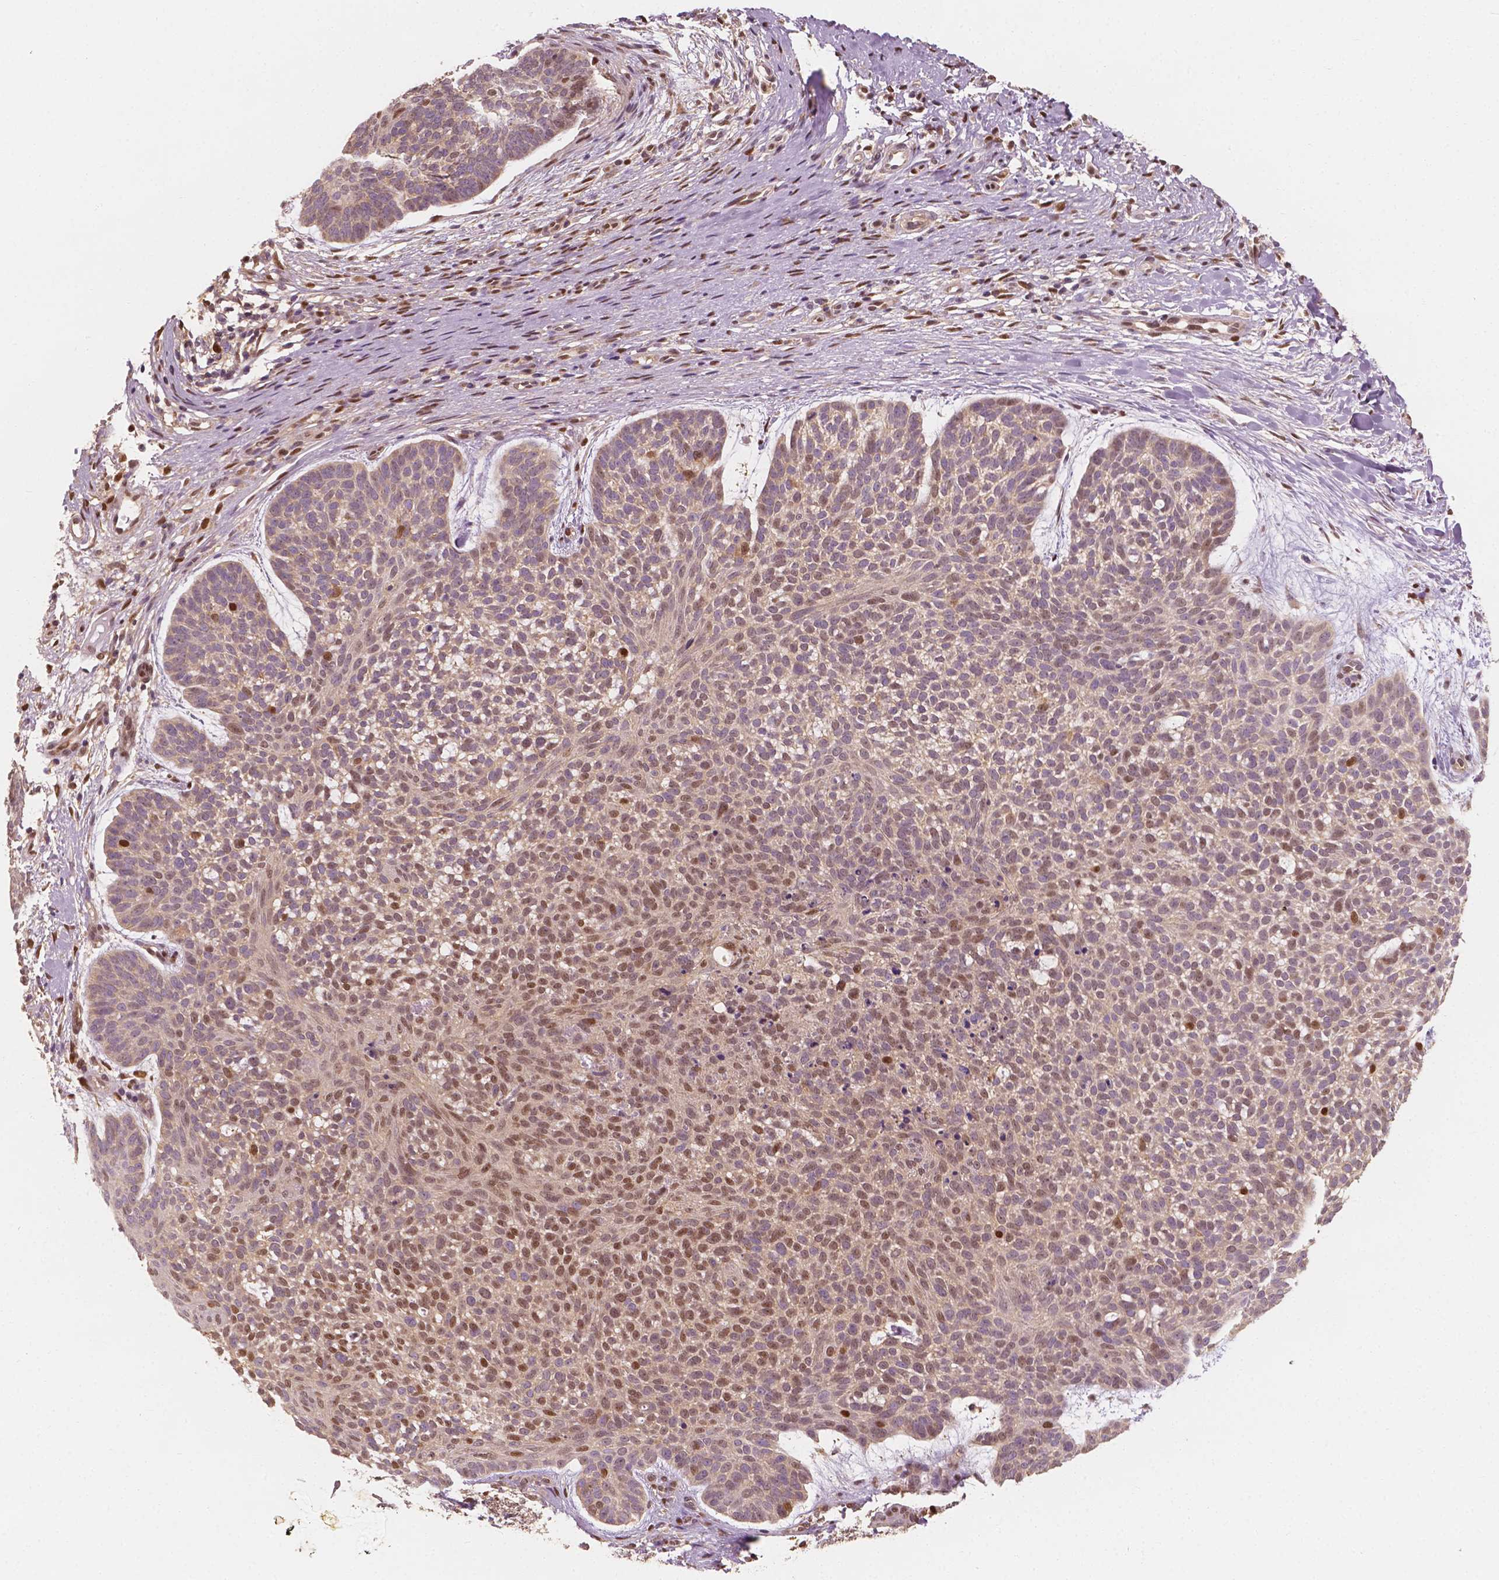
{"staining": {"intensity": "moderate", "quantity": "<25%", "location": "nuclear"}, "tissue": "skin cancer", "cell_type": "Tumor cells", "image_type": "cancer", "snomed": [{"axis": "morphology", "description": "Basal cell carcinoma"}, {"axis": "topography", "description": "Skin"}], "caption": "DAB immunohistochemical staining of human skin cancer reveals moderate nuclear protein positivity in about <25% of tumor cells.", "gene": "TBC1D17", "patient": {"sex": "male", "age": 64}}